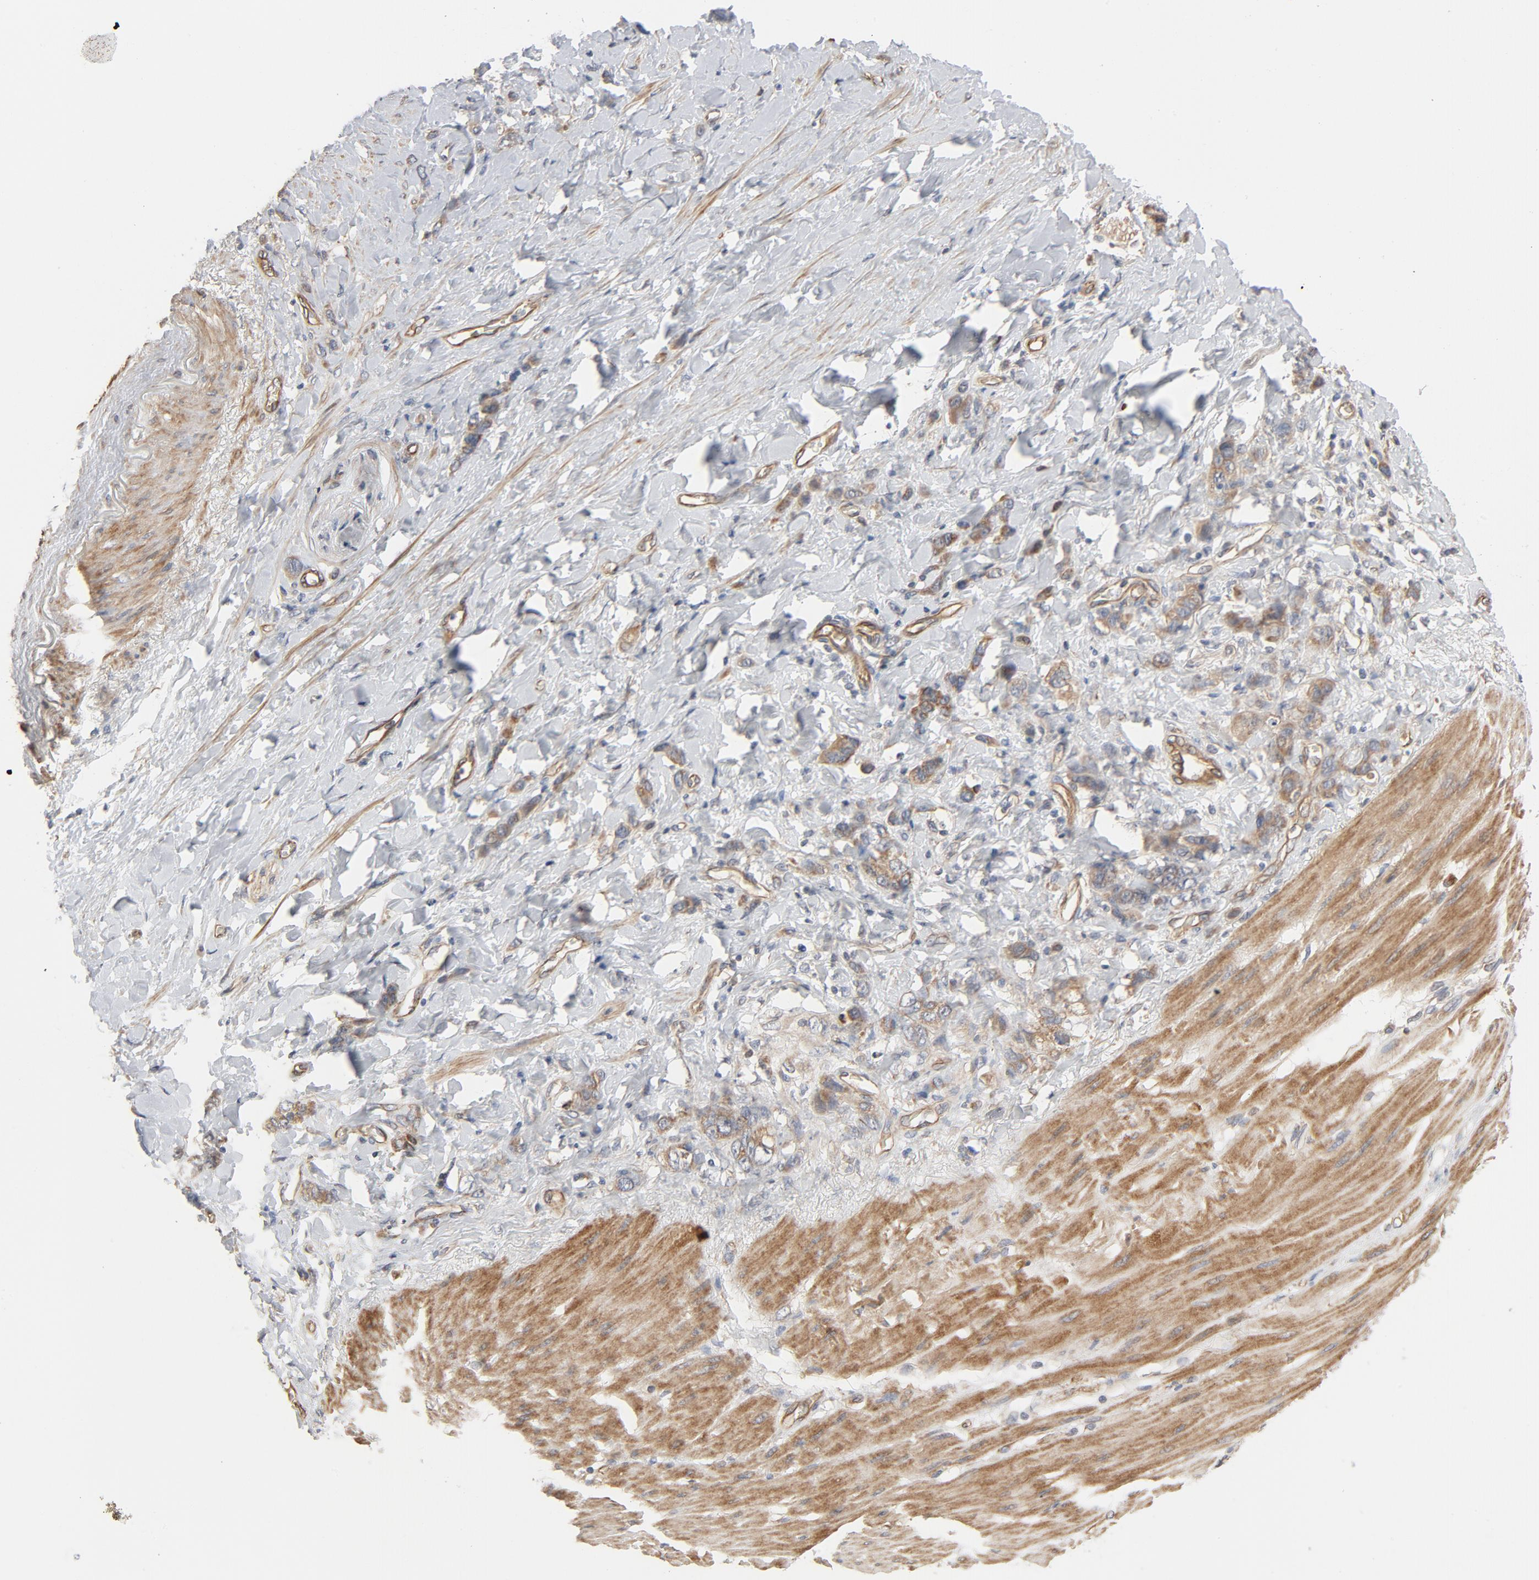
{"staining": {"intensity": "moderate", "quantity": ">75%", "location": "cytoplasmic/membranous"}, "tissue": "stomach cancer", "cell_type": "Tumor cells", "image_type": "cancer", "snomed": [{"axis": "morphology", "description": "Normal tissue, NOS"}, {"axis": "morphology", "description": "Adenocarcinoma, NOS"}, {"axis": "topography", "description": "Stomach"}], "caption": "Immunohistochemical staining of stomach cancer (adenocarcinoma) shows medium levels of moderate cytoplasmic/membranous protein positivity in about >75% of tumor cells.", "gene": "TRIOBP", "patient": {"sex": "male", "age": 82}}